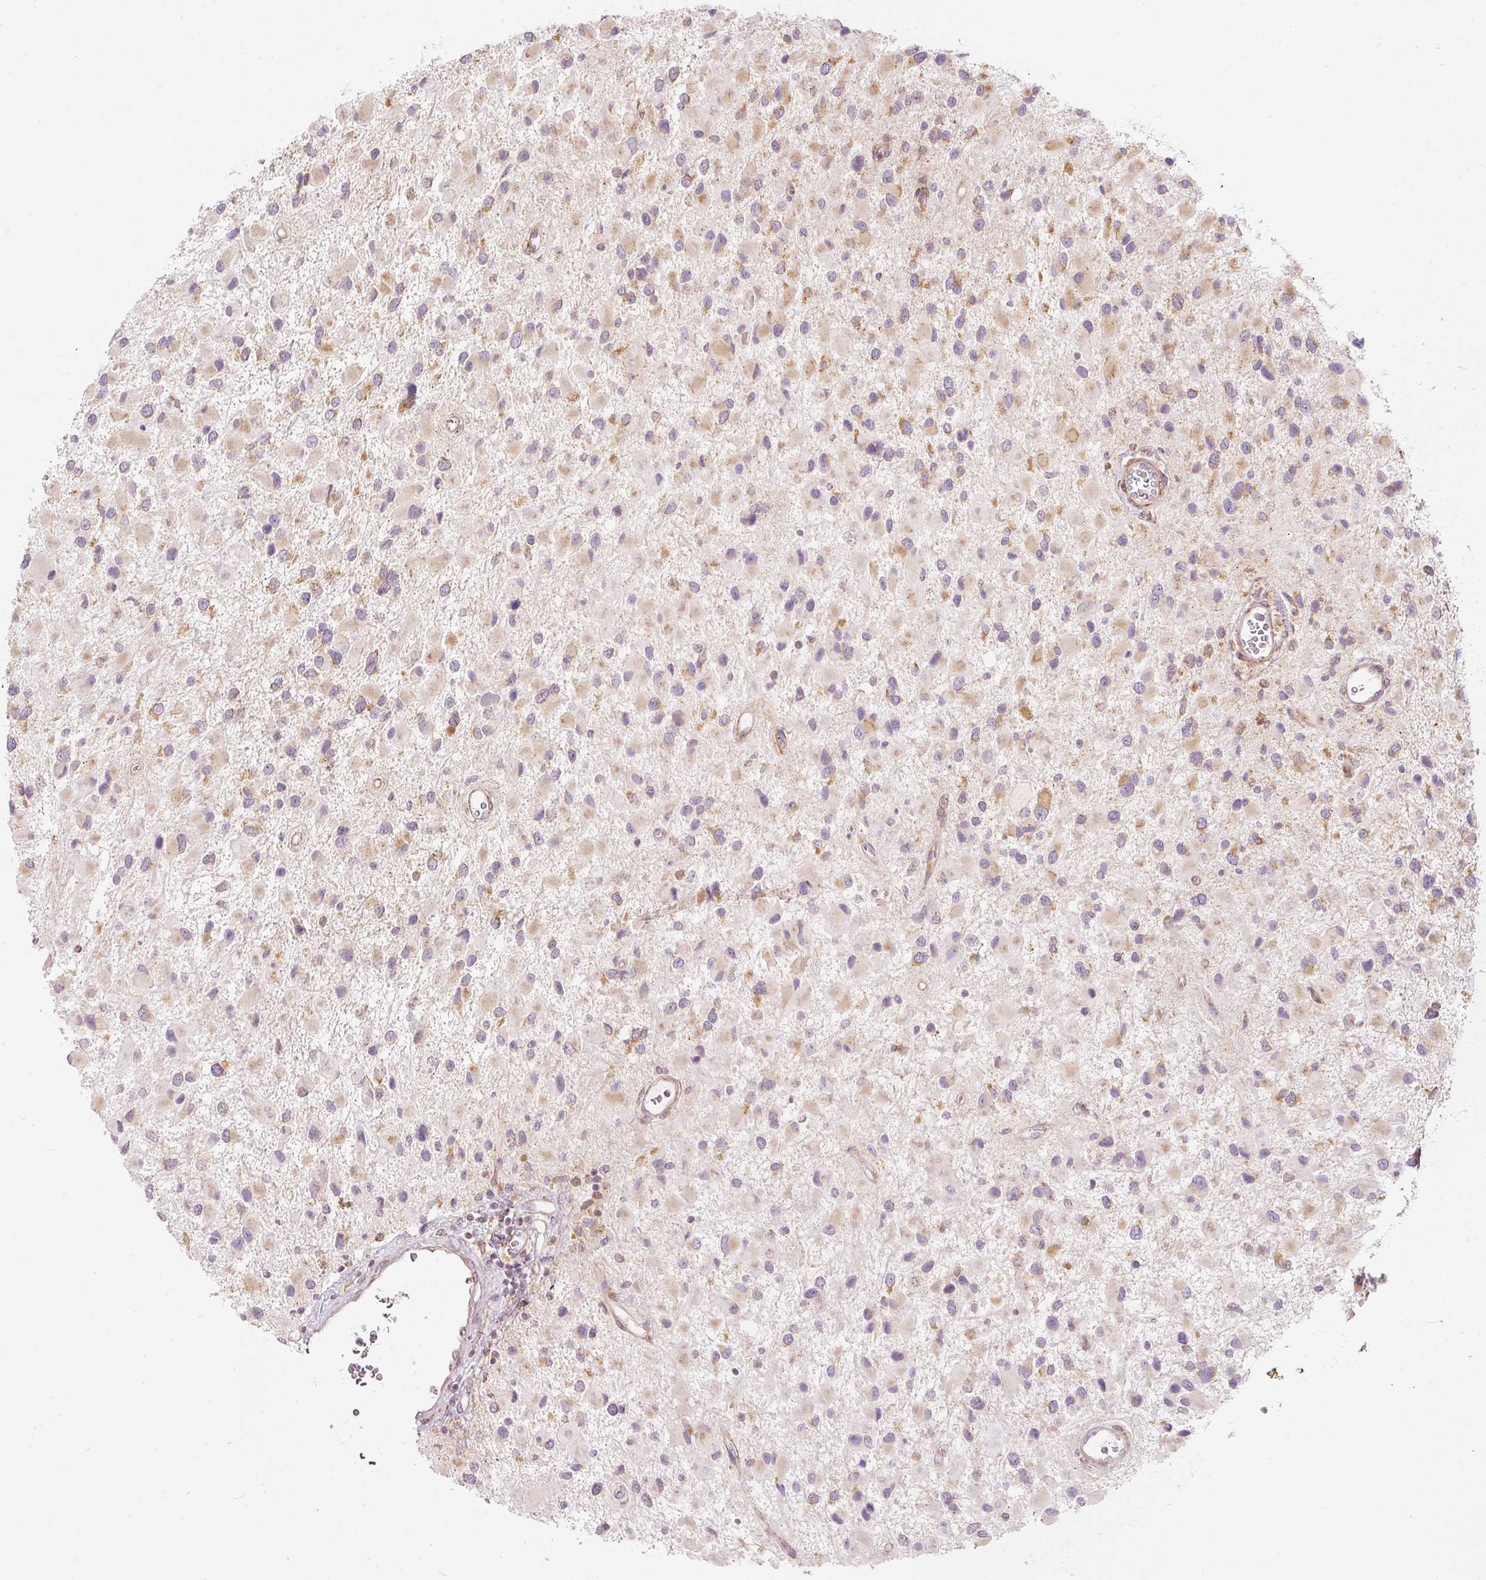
{"staining": {"intensity": "weak", "quantity": "25%-75%", "location": "cytoplasmic/membranous"}, "tissue": "glioma", "cell_type": "Tumor cells", "image_type": "cancer", "snomed": [{"axis": "morphology", "description": "Glioma, malignant, High grade"}, {"axis": "topography", "description": "Brain"}], "caption": "This image reveals IHC staining of malignant high-grade glioma, with low weak cytoplasmic/membranous expression in about 25%-75% of tumor cells.", "gene": "SNAPC5", "patient": {"sex": "male", "age": 53}}